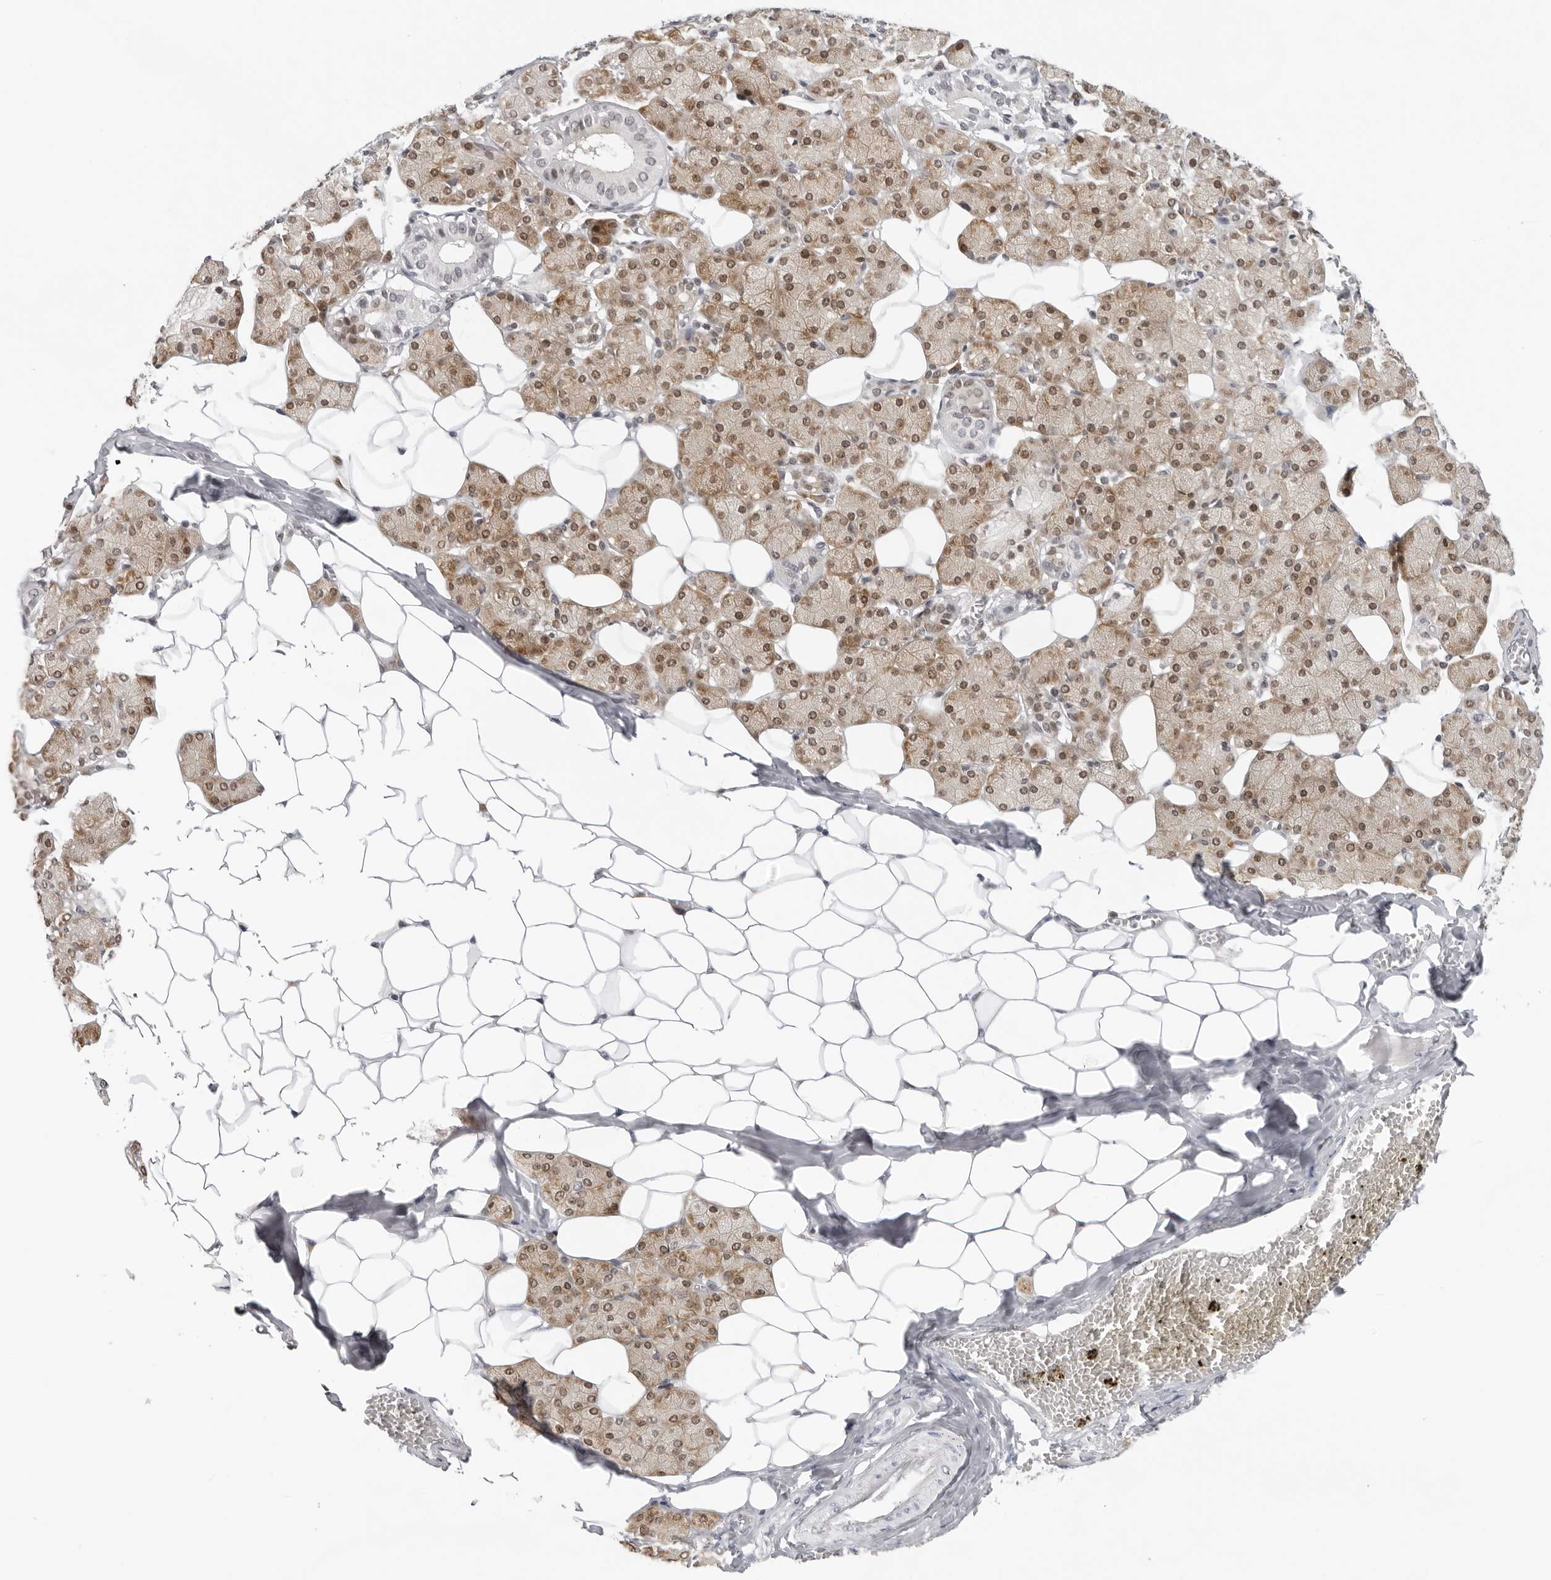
{"staining": {"intensity": "moderate", "quantity": ">75%", "location": "cytoplasmic/membranous,nuclear"}, "tissue": "salivary gland", "cell_type": "Glandular cells", "image_type": "normal", "snomed": [{"axis": "morphology", "description": "Normal tissue, NOS"}, {"axis": "topography", "description": "Salivary gland"}], "caption": "DAB immunohistochemical staining of benign salivary gland displays moderate cytoplasmic/membranous,nuclear protein positivity in approximately >75% of glandular cells.", "gene": "CASP7", "patient": {"sex": "female", "age": 33}}